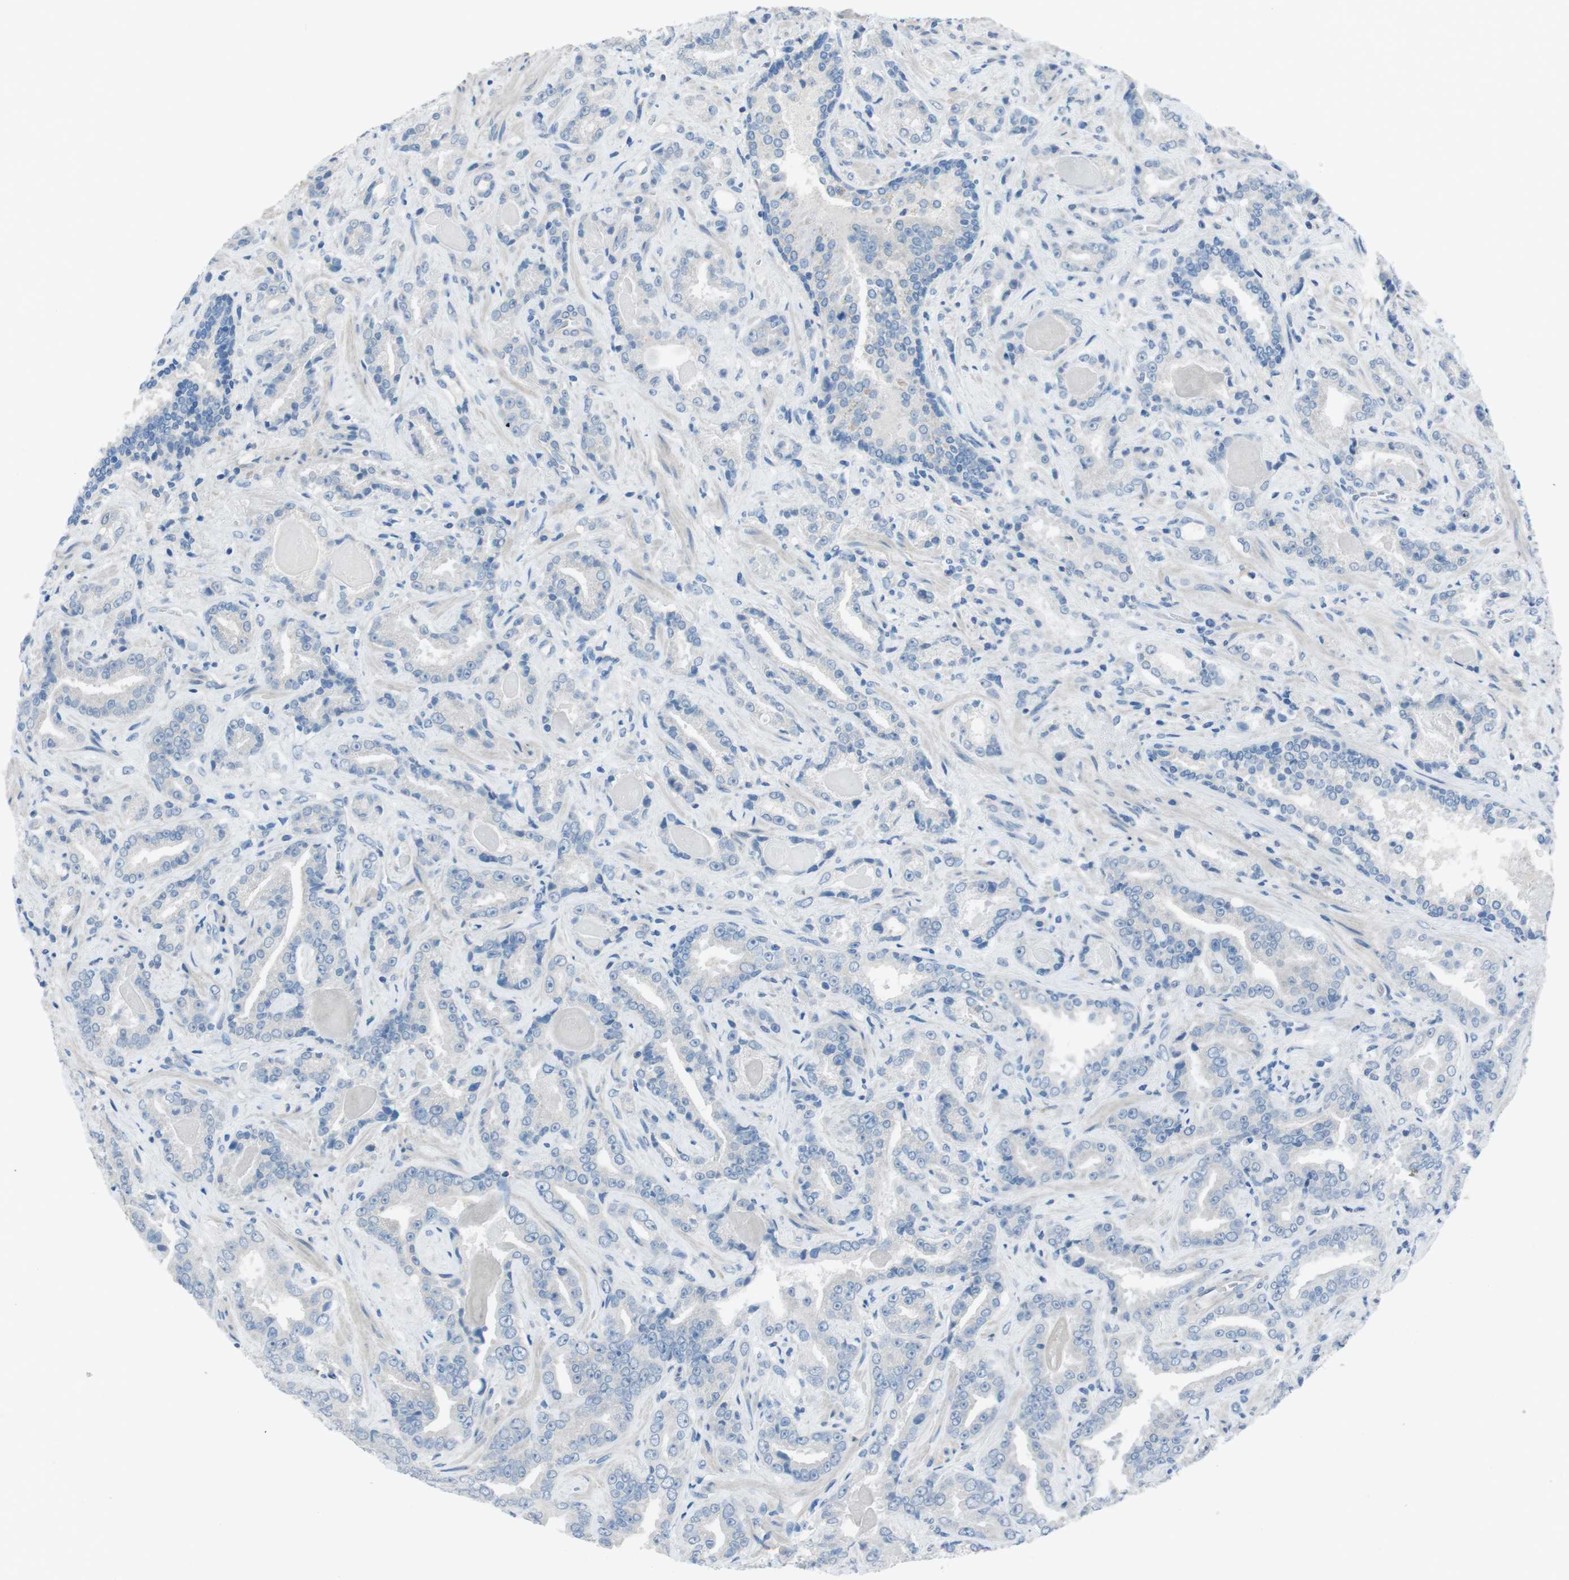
{"staining": {"intensity": "negative", "quantity": "none", "location": "none"}, "tissue": "prostate cancer", "cell_type": "Tumor cells", "image_type": "cancer", "snomed": [{"axis": "morphology", "description": "Adenocarcinoma, Low grade"}, {"axis": "topography", "description": "Prostate"}], "caption": "Immunohistochemistry image of neoplastic tissue: human prostate cancer stained with DAB (3,3'-diaminobenzidine) reveals no significant protein staining in tumor cells. Brightfield microscopy of immunohistochemistry (IHC) stained with DAB (brown) and hematoxylin (blue), captured at high magnification.", "gene": "CYP2C8", "patient": {"sex": "male", "age": 60}}